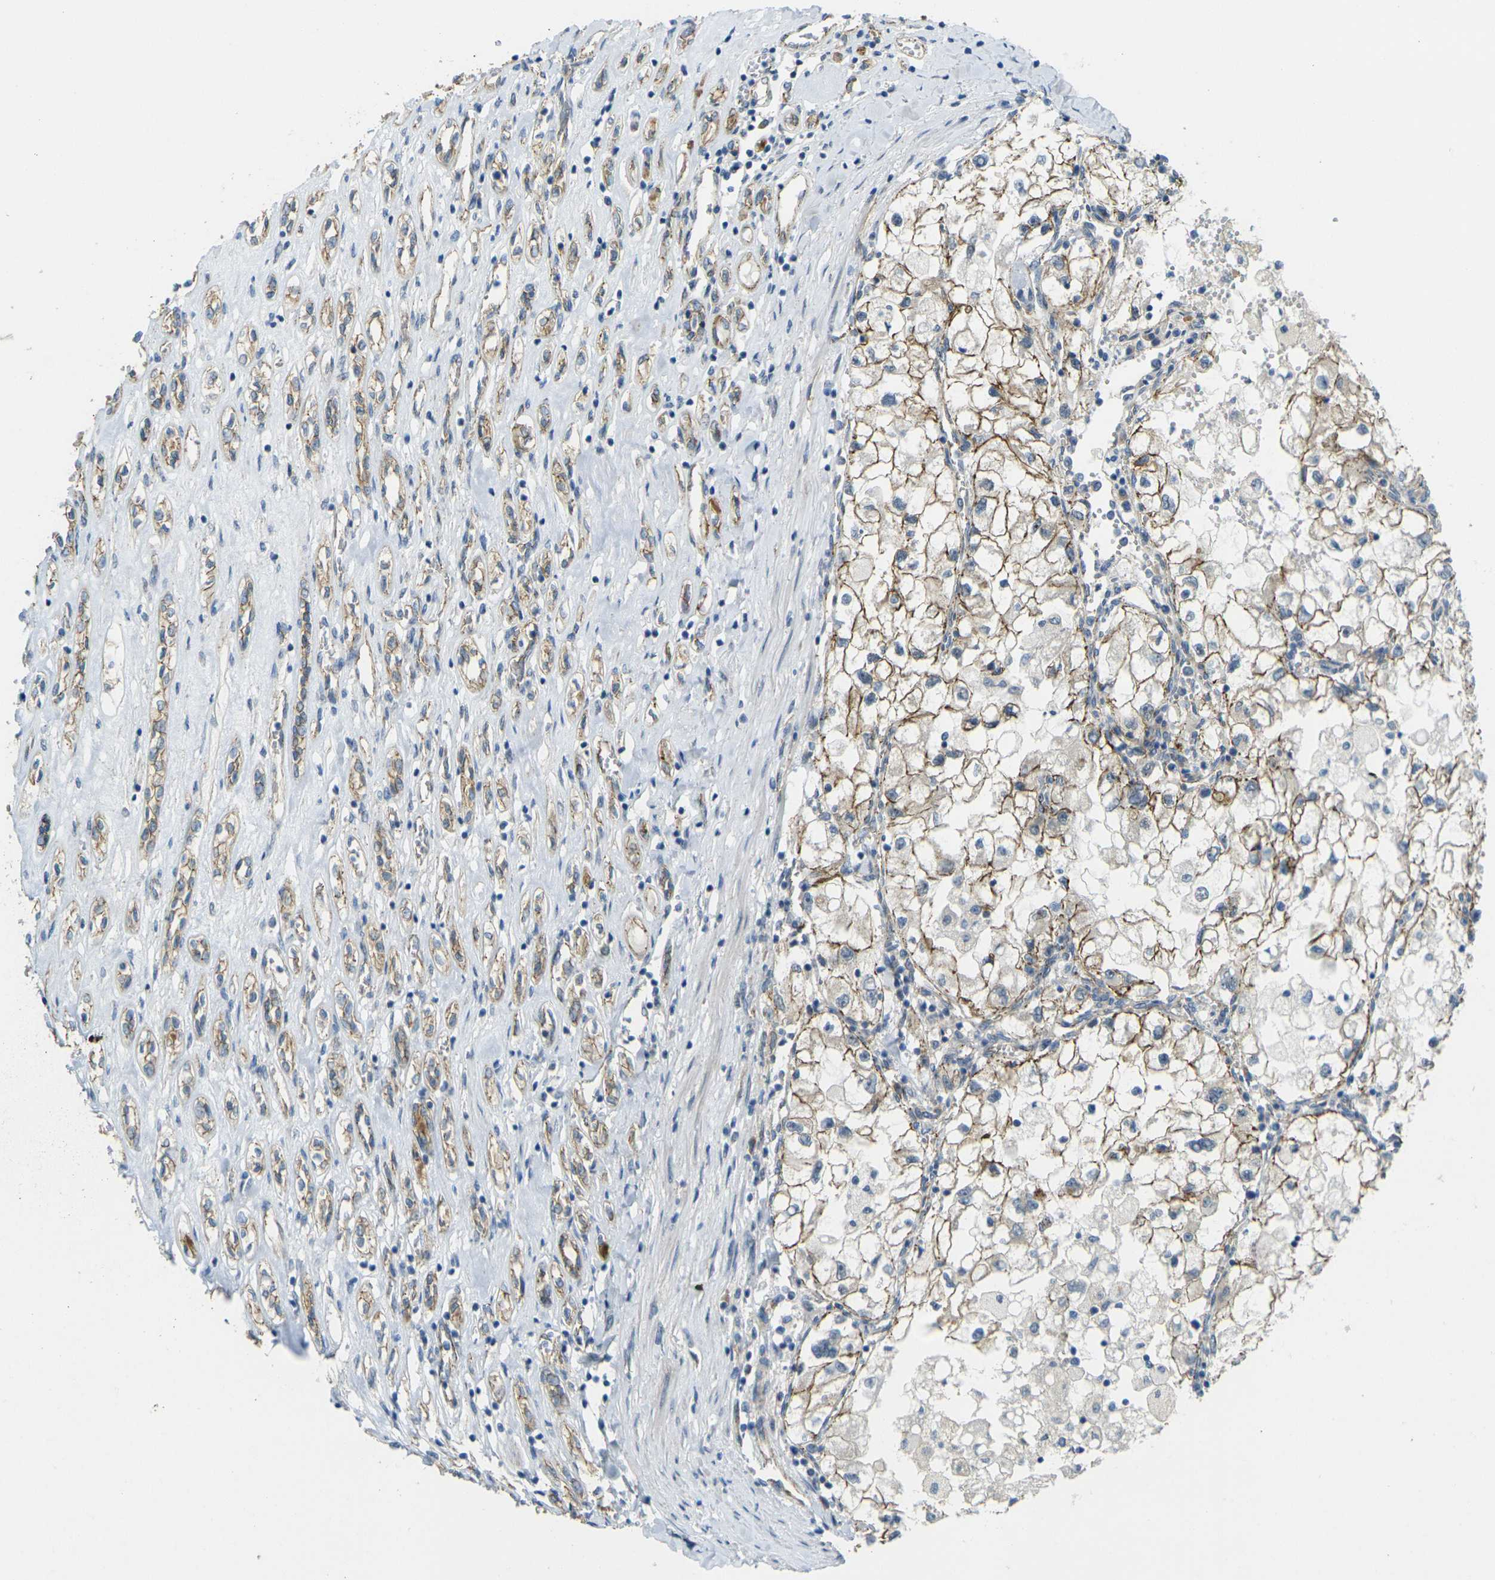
{"staining": {"intensity": "moderate", "quantity": "<25%", "location": "cytoplasmic/membranous"}, "tissue": "renal cancer", "cell_type": "Tumor cells", "image_type": "cancer", "snomed": [{"axis": "morphology", "description": "Adenocarcinoma, NOS"}, {"axis": "topography", "description": "Kidney"}], "caption": "A photomicrograph of human adenocarcinoma (renal) stained for a protein reveals moderate cytoplasmic/membranous brown staining in tumor cells. (Brightfield microscopy of DAB IHC at high magnification).", "gene": "RHBDD1", "patient": {"sex": "female", "age": 70}}